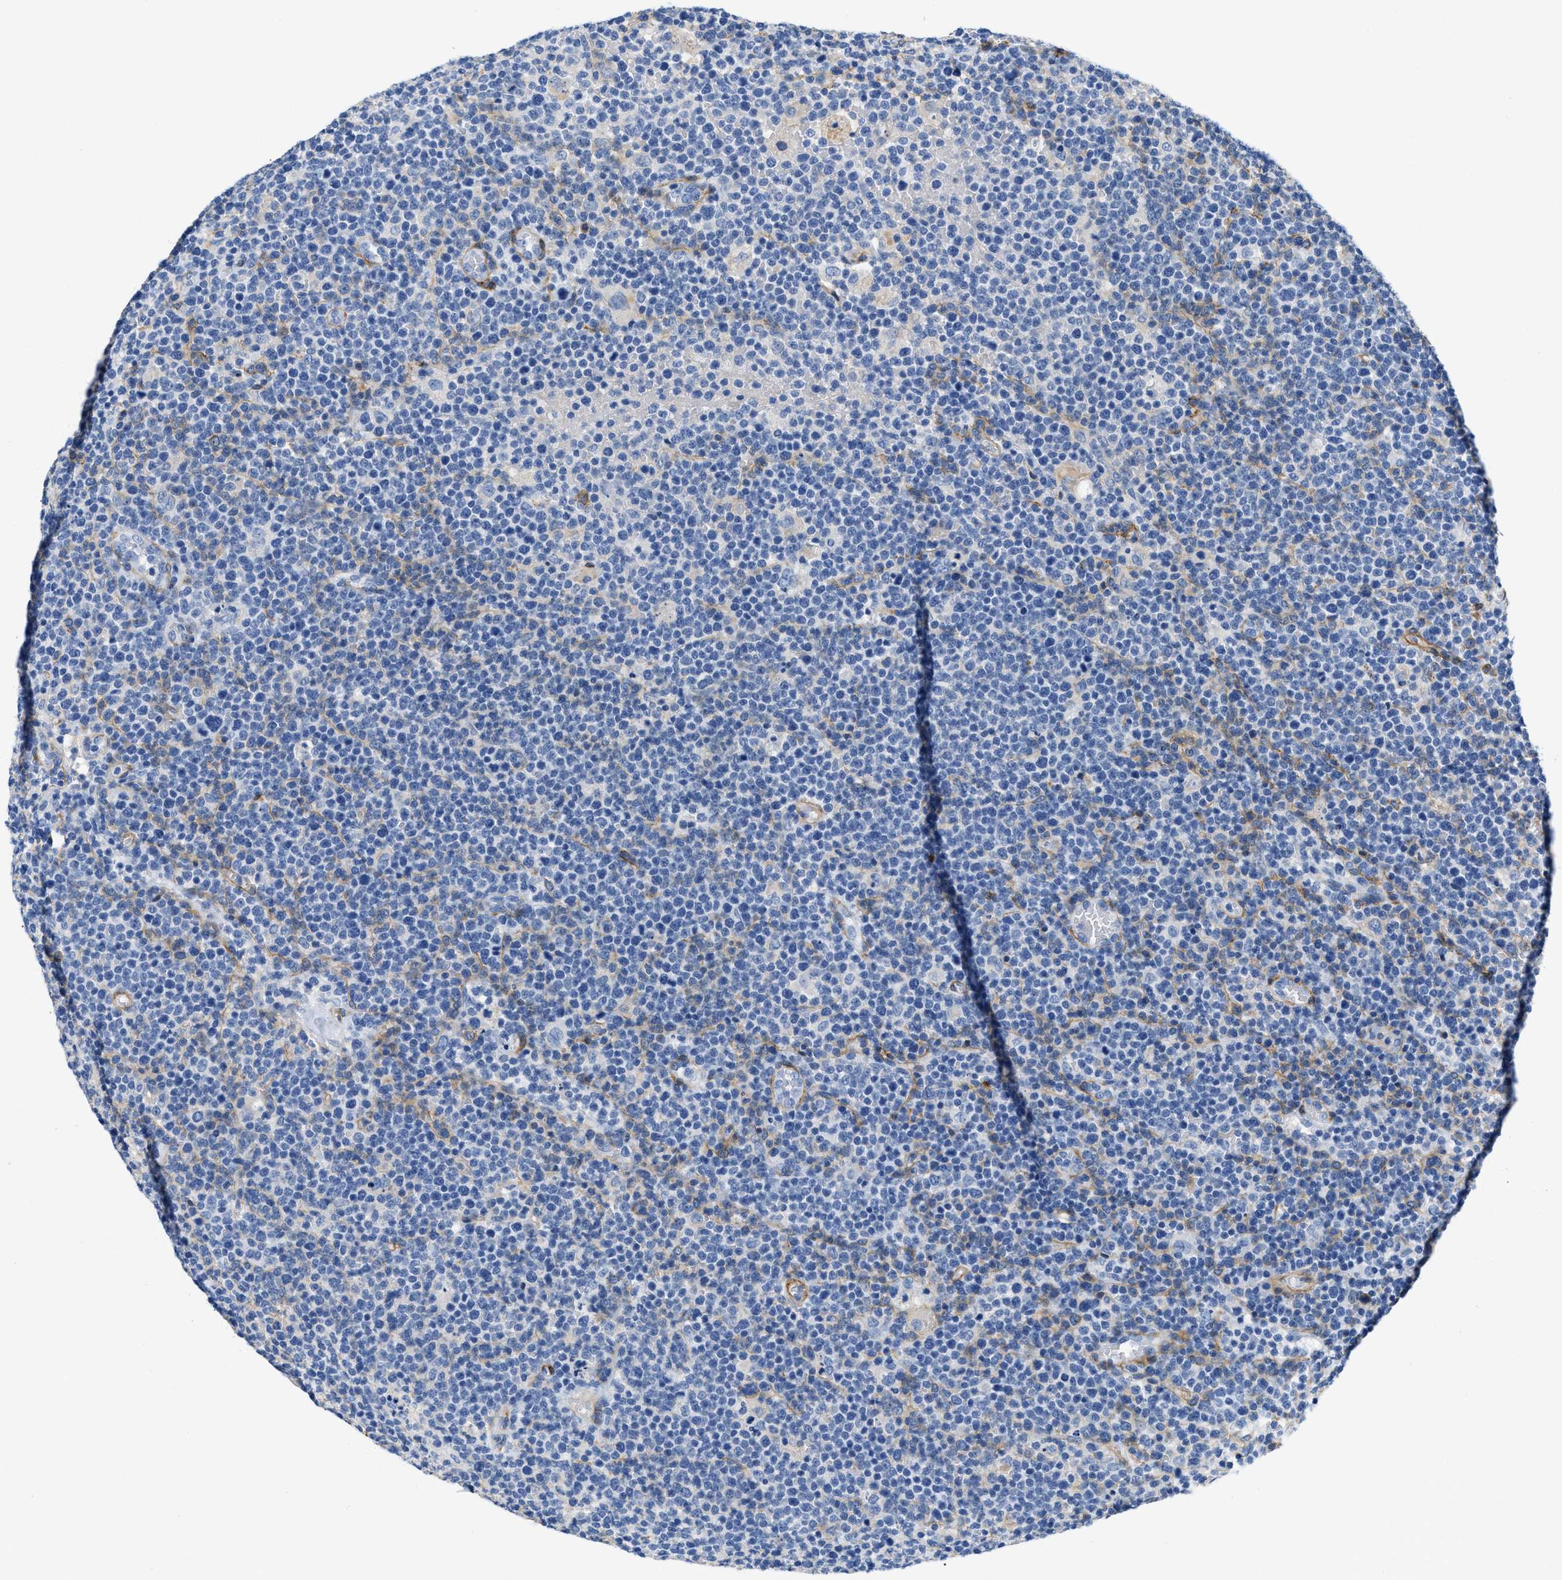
{"staining": {"intensity": "negative", "quantity": "none", "location": "none"}, "tissue": "lymphoma", "cell_type": "Tumor cells", "image_type": "cancer", "snomed": [{"axis": "morphology", "description": "Malignant lymphoma, non-Hodgkin's type, High grade"}, {"axis": "topography", "description": "Lymph node"}], "caption": "Tumor cells are negative for brown protein staining in high-grade malignant lymphoma, non-Hodgkin's type.", "gene": "PDGFRB", "patient": {"sex": "male", "age": 61}}